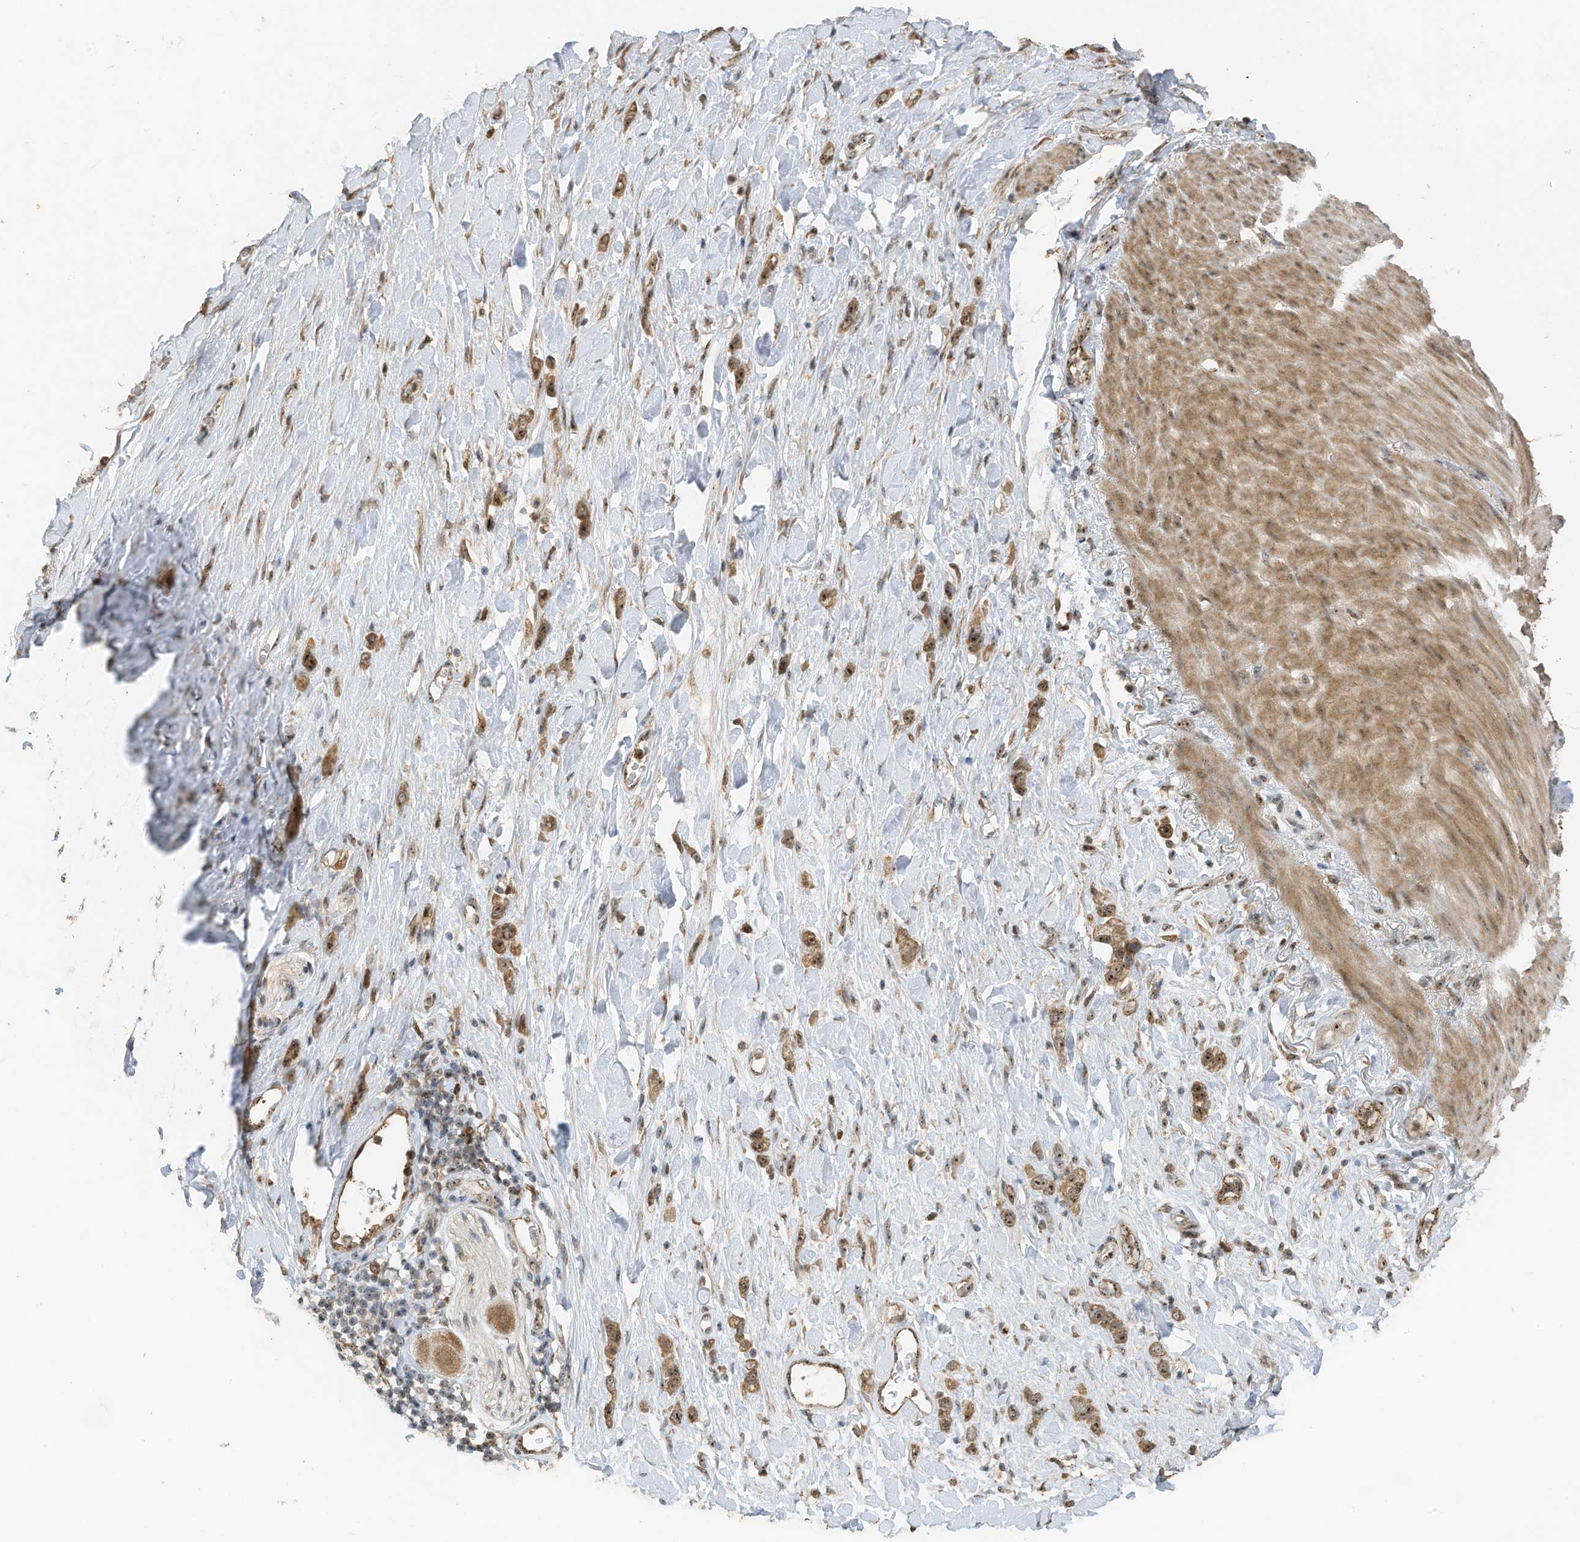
{"staining": {"intensity": "moderate", "quantity": ">75%", "location": "cytoplasmic/membranous,nuclear"}, "tissue": "stomach cancer", "cell_type": "Tumor cells", "image_type": "cancer", "snomed": [{"axis": "morphology", "description": "Adenocarcinoma, NOS"}, {"axis": "topography", "description": "Stomach"}], "caption": "IHC staining of stomach cancer, which exhibits medium levels of moderate cytoplasmic/membranous and nuclear staining in approximately >75% of tumor cells indicating moderate cytoplasmic/membranous and nuclear protein staining. The staining was performed using DAB (3,3'-diaminobenzidine) (brown) for protein detection and nuclei were counterstained in hematoxylin (blue).", "gene": "ERLEC1", "patient": {"sex": "female", "age": 65}}